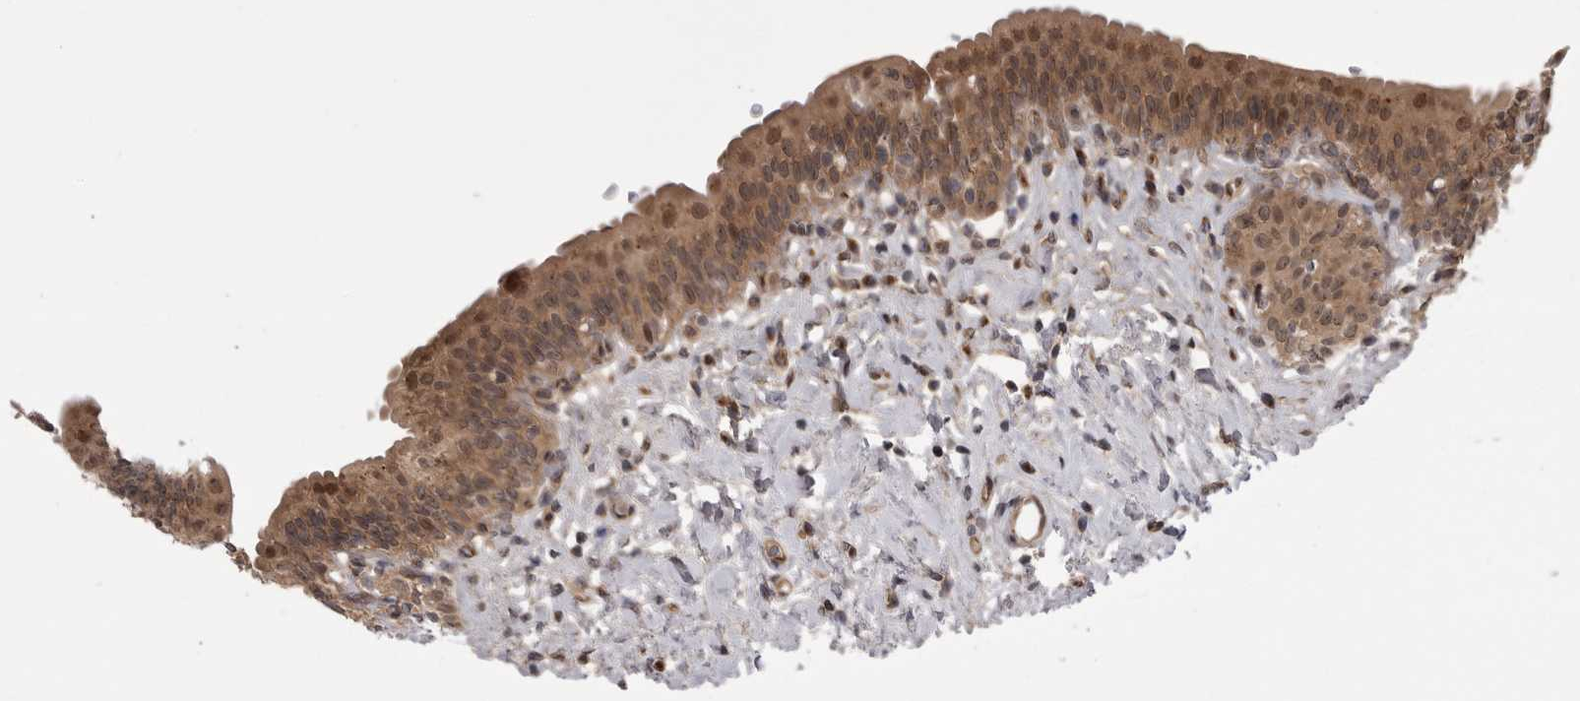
{"staining": {"intensity": "moderate", "quantity": ">75%", "location": "cytoplasmic/membranous,nuclear"}, "tissue": "urinary bladder", "cell_type": "Urothelial cells", "image_type": "normal", "snomed": [{"axis": "morphology", "description": "Normal tissue, NOS"}, {"axis": "topography", "description": "Urinary bladder"}], "caption": "Urinary bladder stained for a protein (brown) shows moderate cytoplasmic/membranous,nuclear positive positivity in about >75% of urothelial cells.", "gene": "PDCL", "patient": {"sex": "male", "age": 83}}